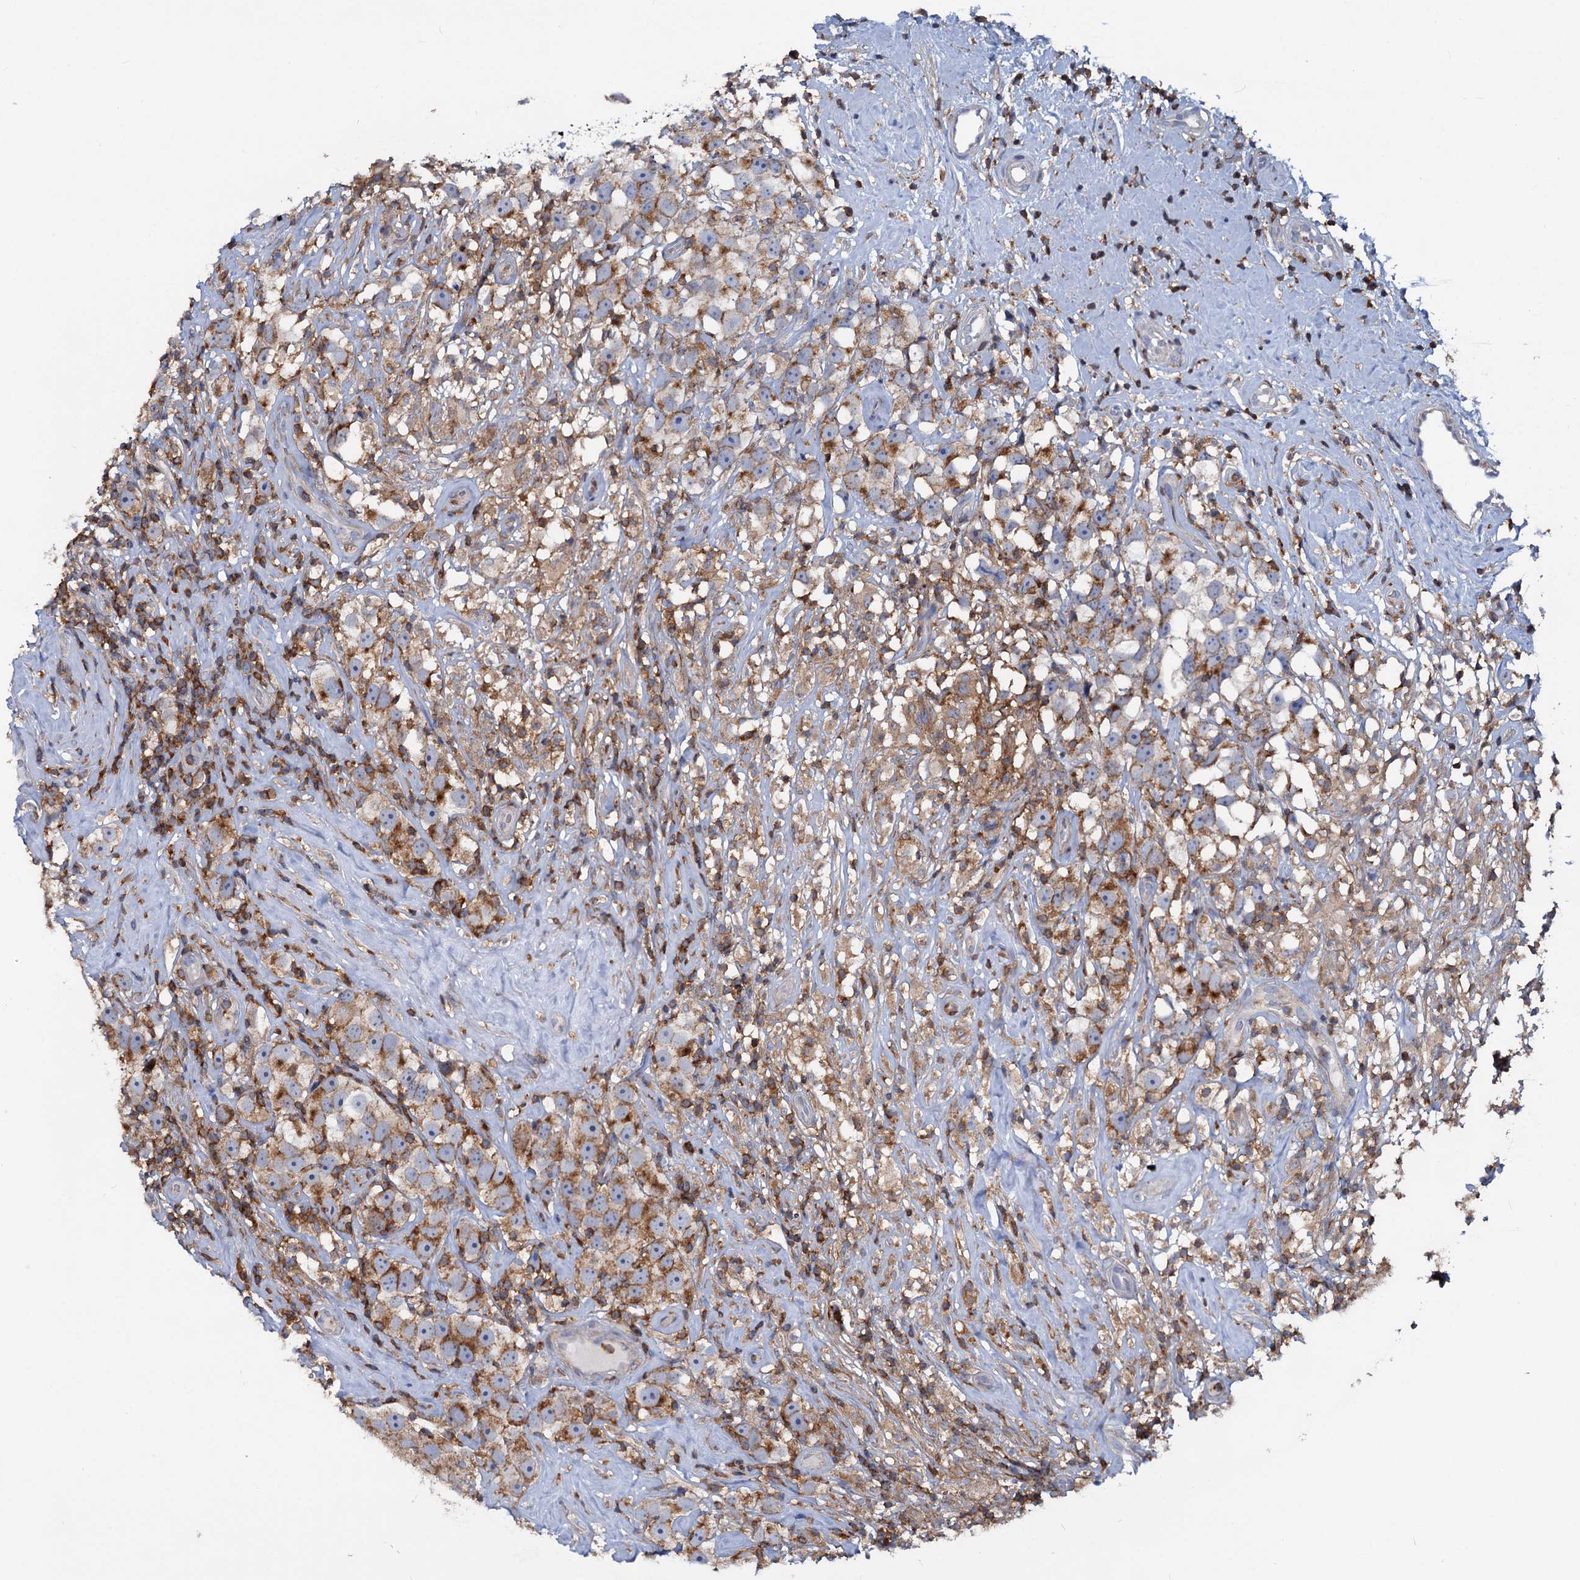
{"staining": {"intensity": "moderate", "quantity": ">75%", "location": "cytoplasmic/membranous"}, "tissue": "testis cancer", "cell_type": "Tumor cells", "image_type": "cancer", "snomed": [{"axis": "morphology", "description": "Seminoma, NOS"}, {"axis": "topography", "description": "Testis"}], "caption": "Moderate cytoplasmic/membranous protein staining is present in about >75% of tumor cells in testis seminoma. (DAB (3,3'-diaminobenzidine) IHC with brightfield microscopy, high magnification).", "gene": "LRCH4", "patient": {"sex": "male", "age": 49}}